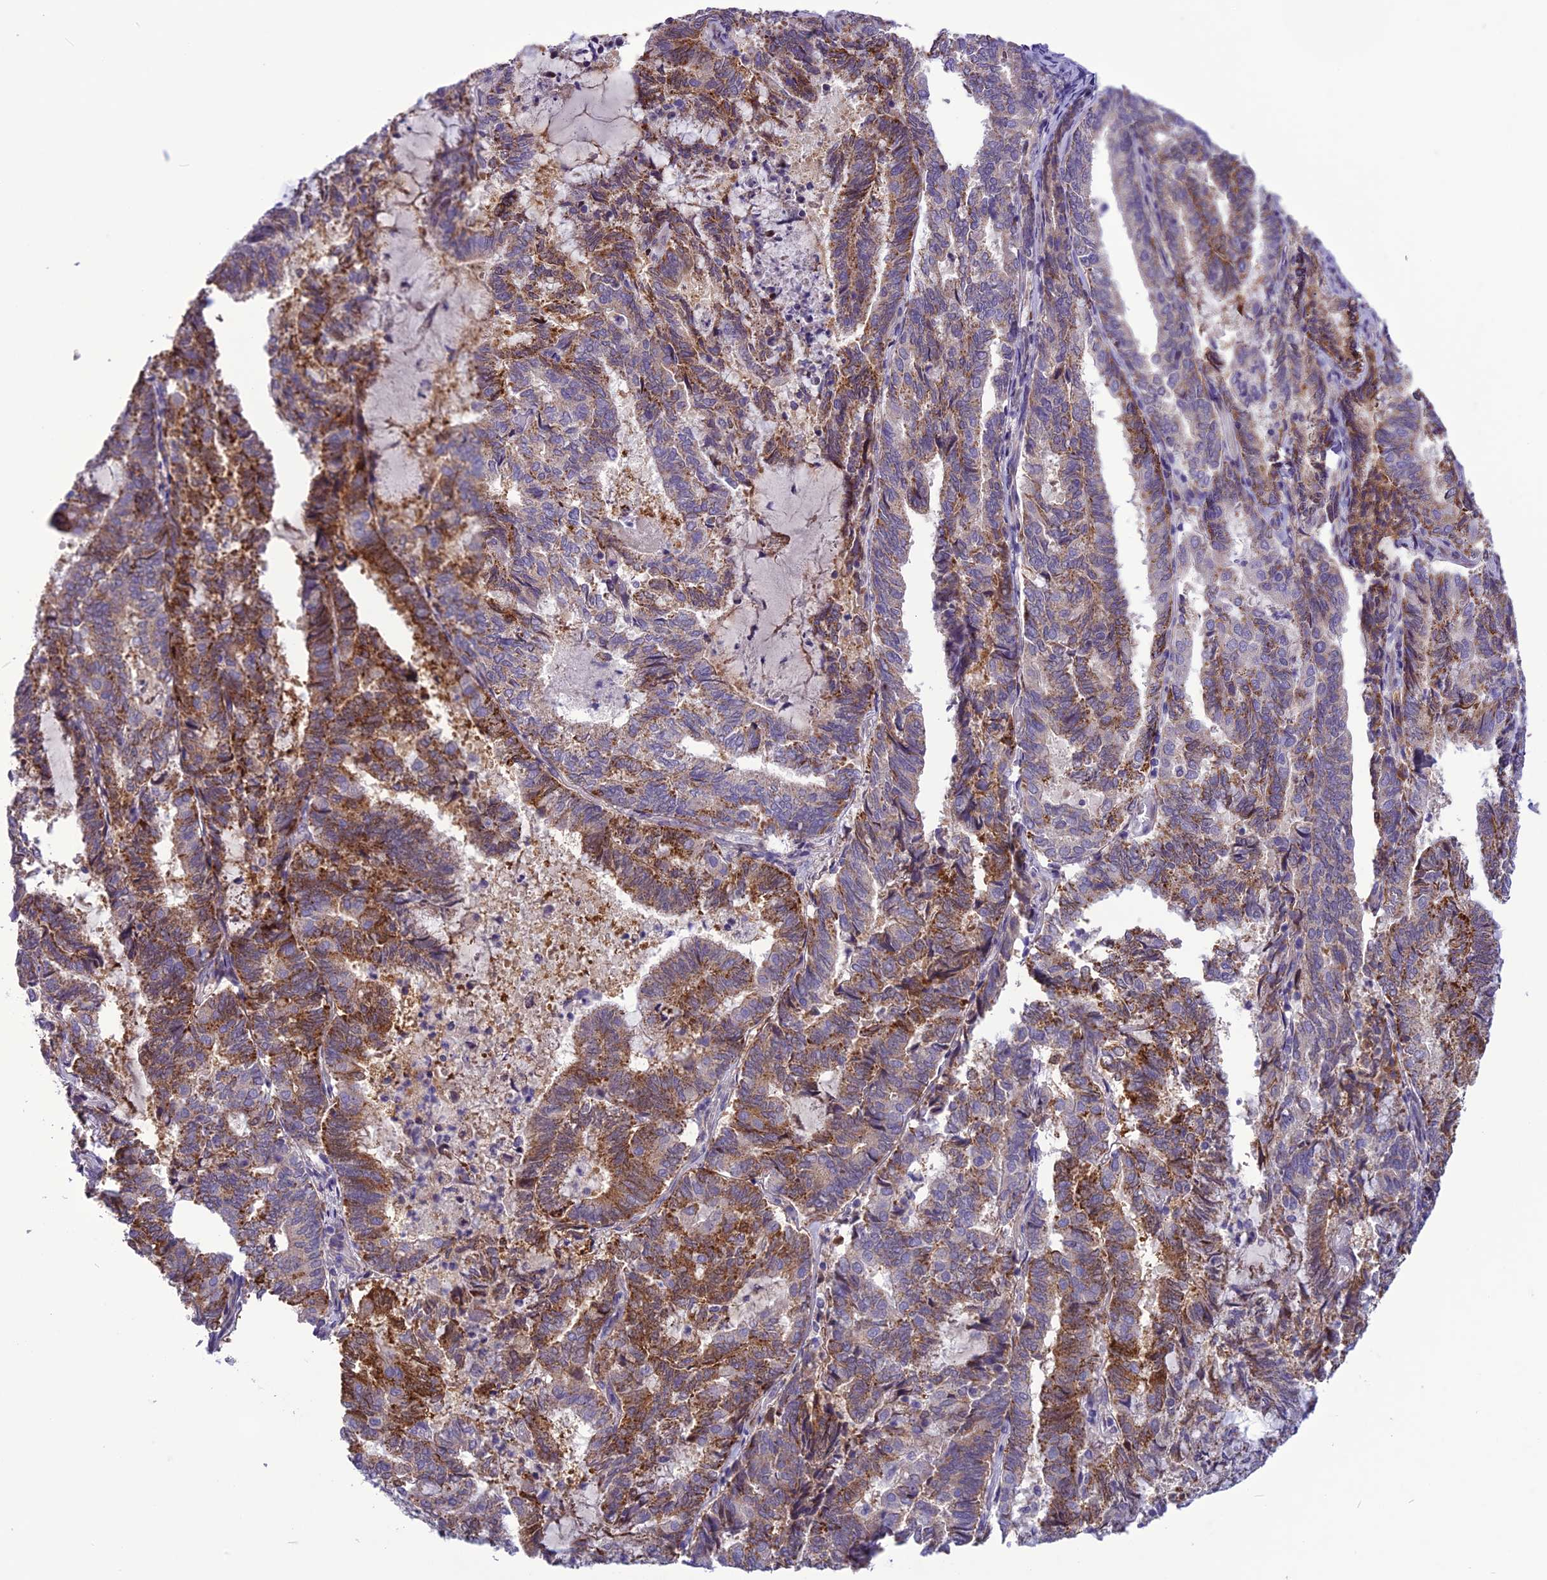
{"staining": {"intensity": "strong", "quantity": "25%-75%", "location": "cytoplasmic/membranous"}, "tissue": "endometrial cancer", "cell_type": "Tumor cells", "image_type": "cancer", "snomed": [{"axis": "morphology", "description": "Adenocarcinoma, NOS"}, {"axis": "topography", "description": "Endometrium"}], "caption": "Tumor cells show high levels of strong cytoplasmic/membranous expression in about 25%-75% of cells in endometrial adenocarcinoma.", "gene": "PSMF1", "patient": {"sex": "female", "age": 80}}